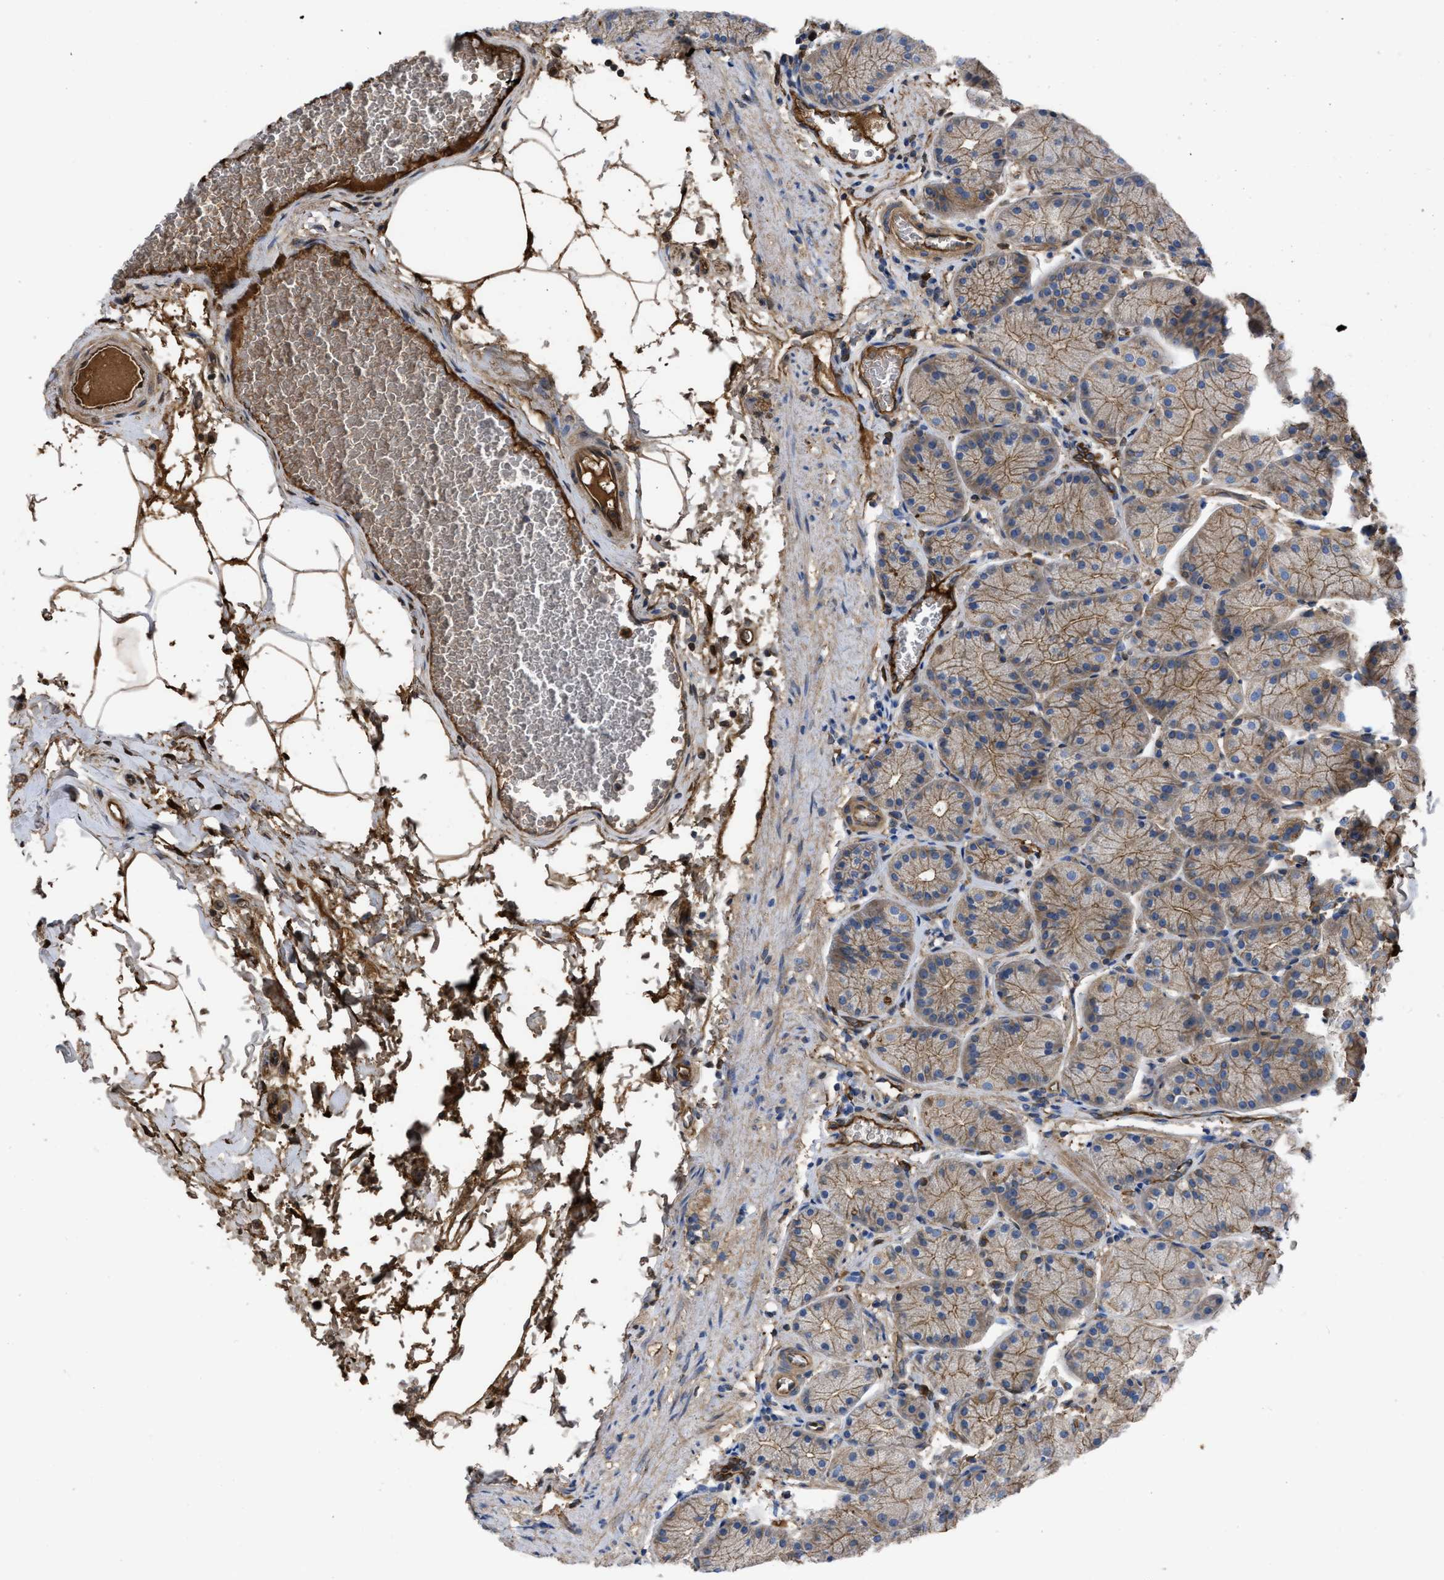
{"staining": {"intensity": "weak", "quantity": "25%-75%", "location": "cytoplasmic/membranous"}, "tissue": "stomach", "cell_type": "Glandular cells", "image_type": "normal", "snomed": [{"axis": "morphology", "description": "Normal tissue, NOS"}, {"axis": "topography", "description": "Stomach"}], "caption": "IHC of normal human stomach exhibits low levels of weak cytoplasmic/membranous expression in approximately 25%-75% of glandular cells.", "gene": "TRIOBP", "patient": {"sex": "male", "age": 42}}